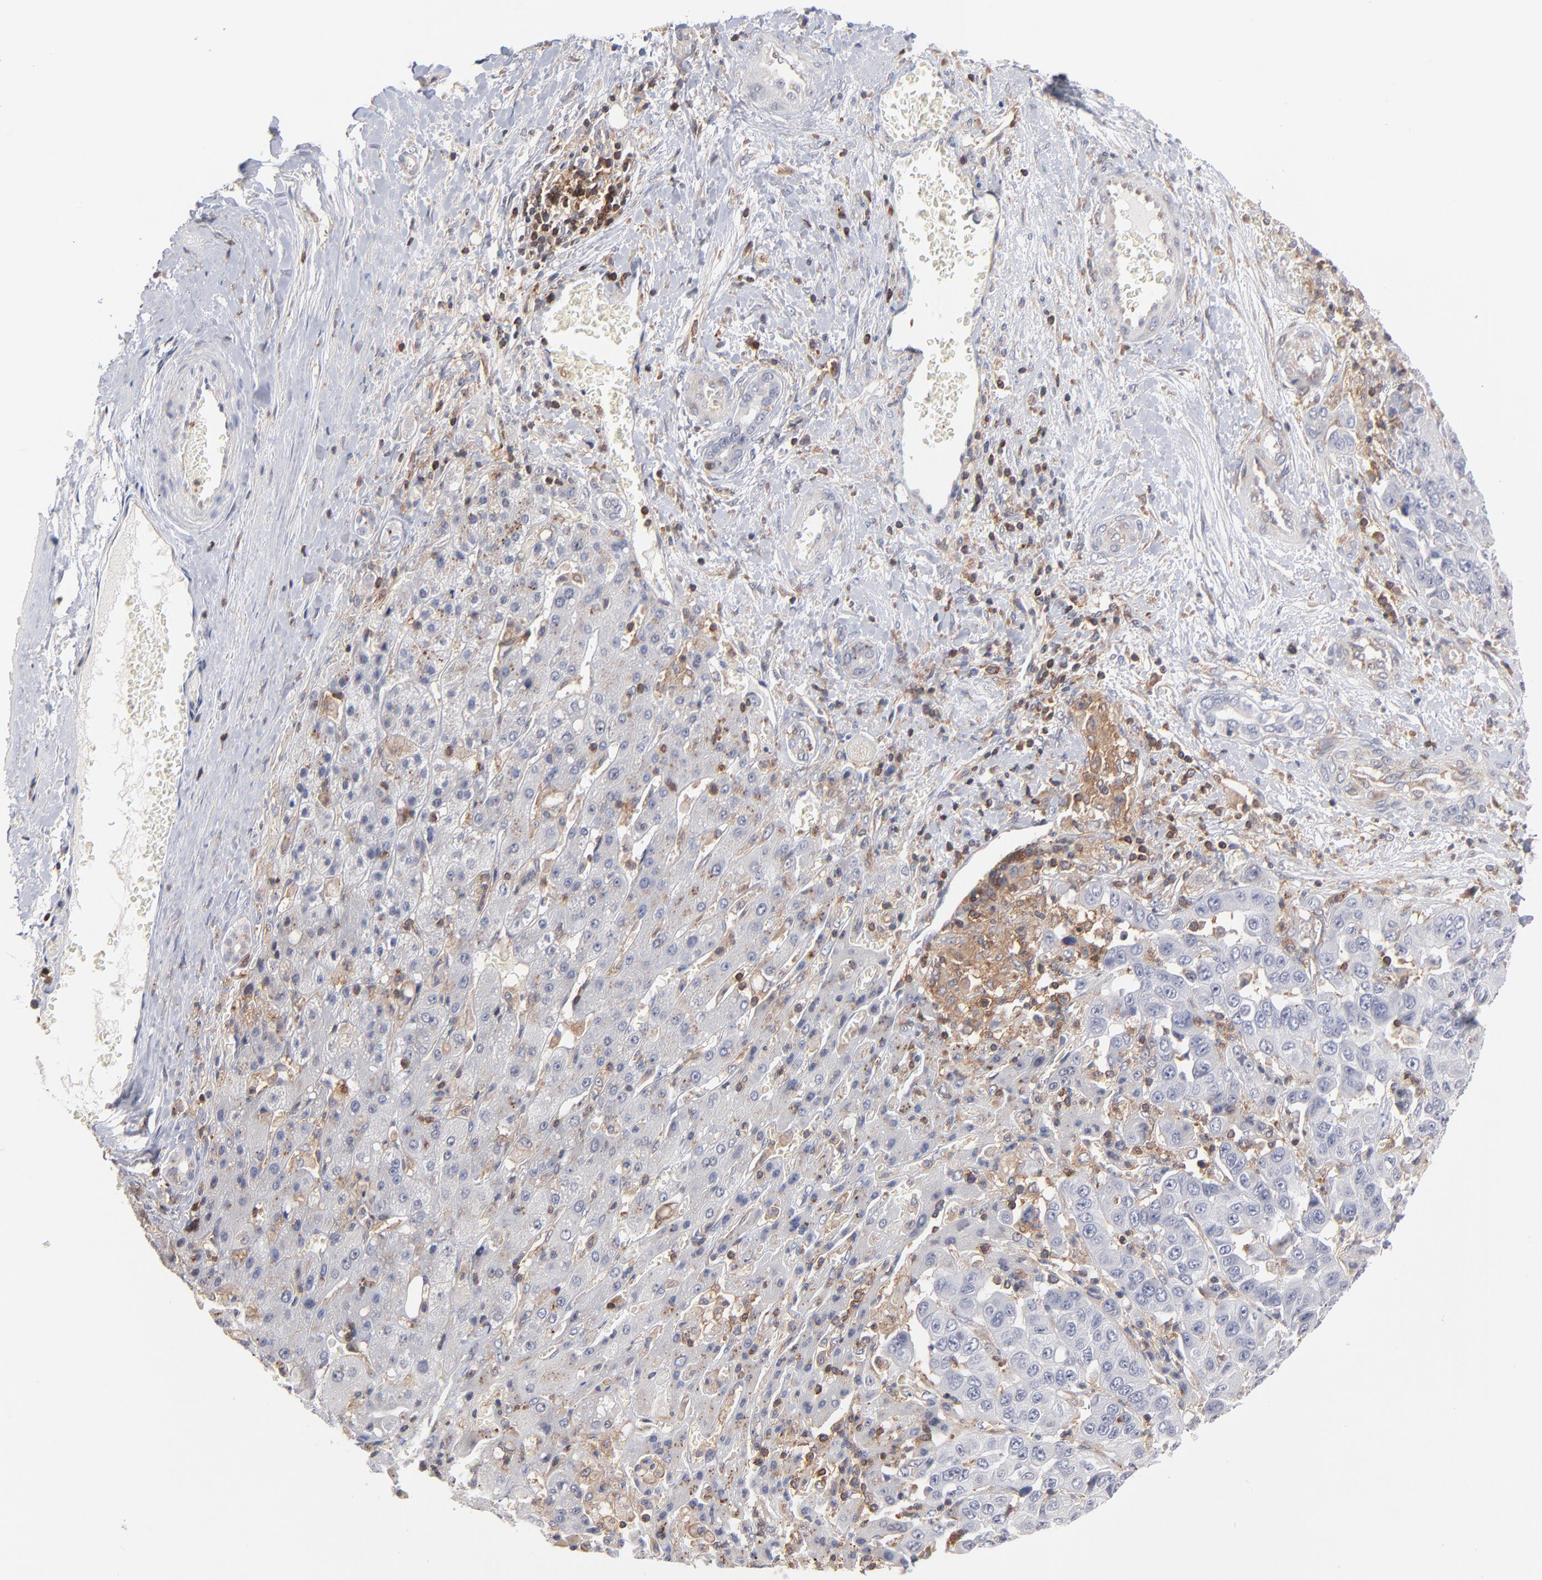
{"staining": {"intensity": "weak", "quantity": "25%-75%", "location": "cytoplasmic/membranous"}, "tissue": "liver cancer", "cell_type": "Tumor cells", "image_type": "cancer", "snomed": [{"axis": "morphology", "description": "Cholangiocarcinoma"}, {"axis": "topography", "description": "Liver"}], "caption": "Protein expression analysis of human liver cancer (cholangiocarcinoma) reveals weak cytoplasmic/membranous positivity in about 25%-75% of tumor cells.", "gene": "WIPF1", "patient": {"sex": "female", "age": 52}}